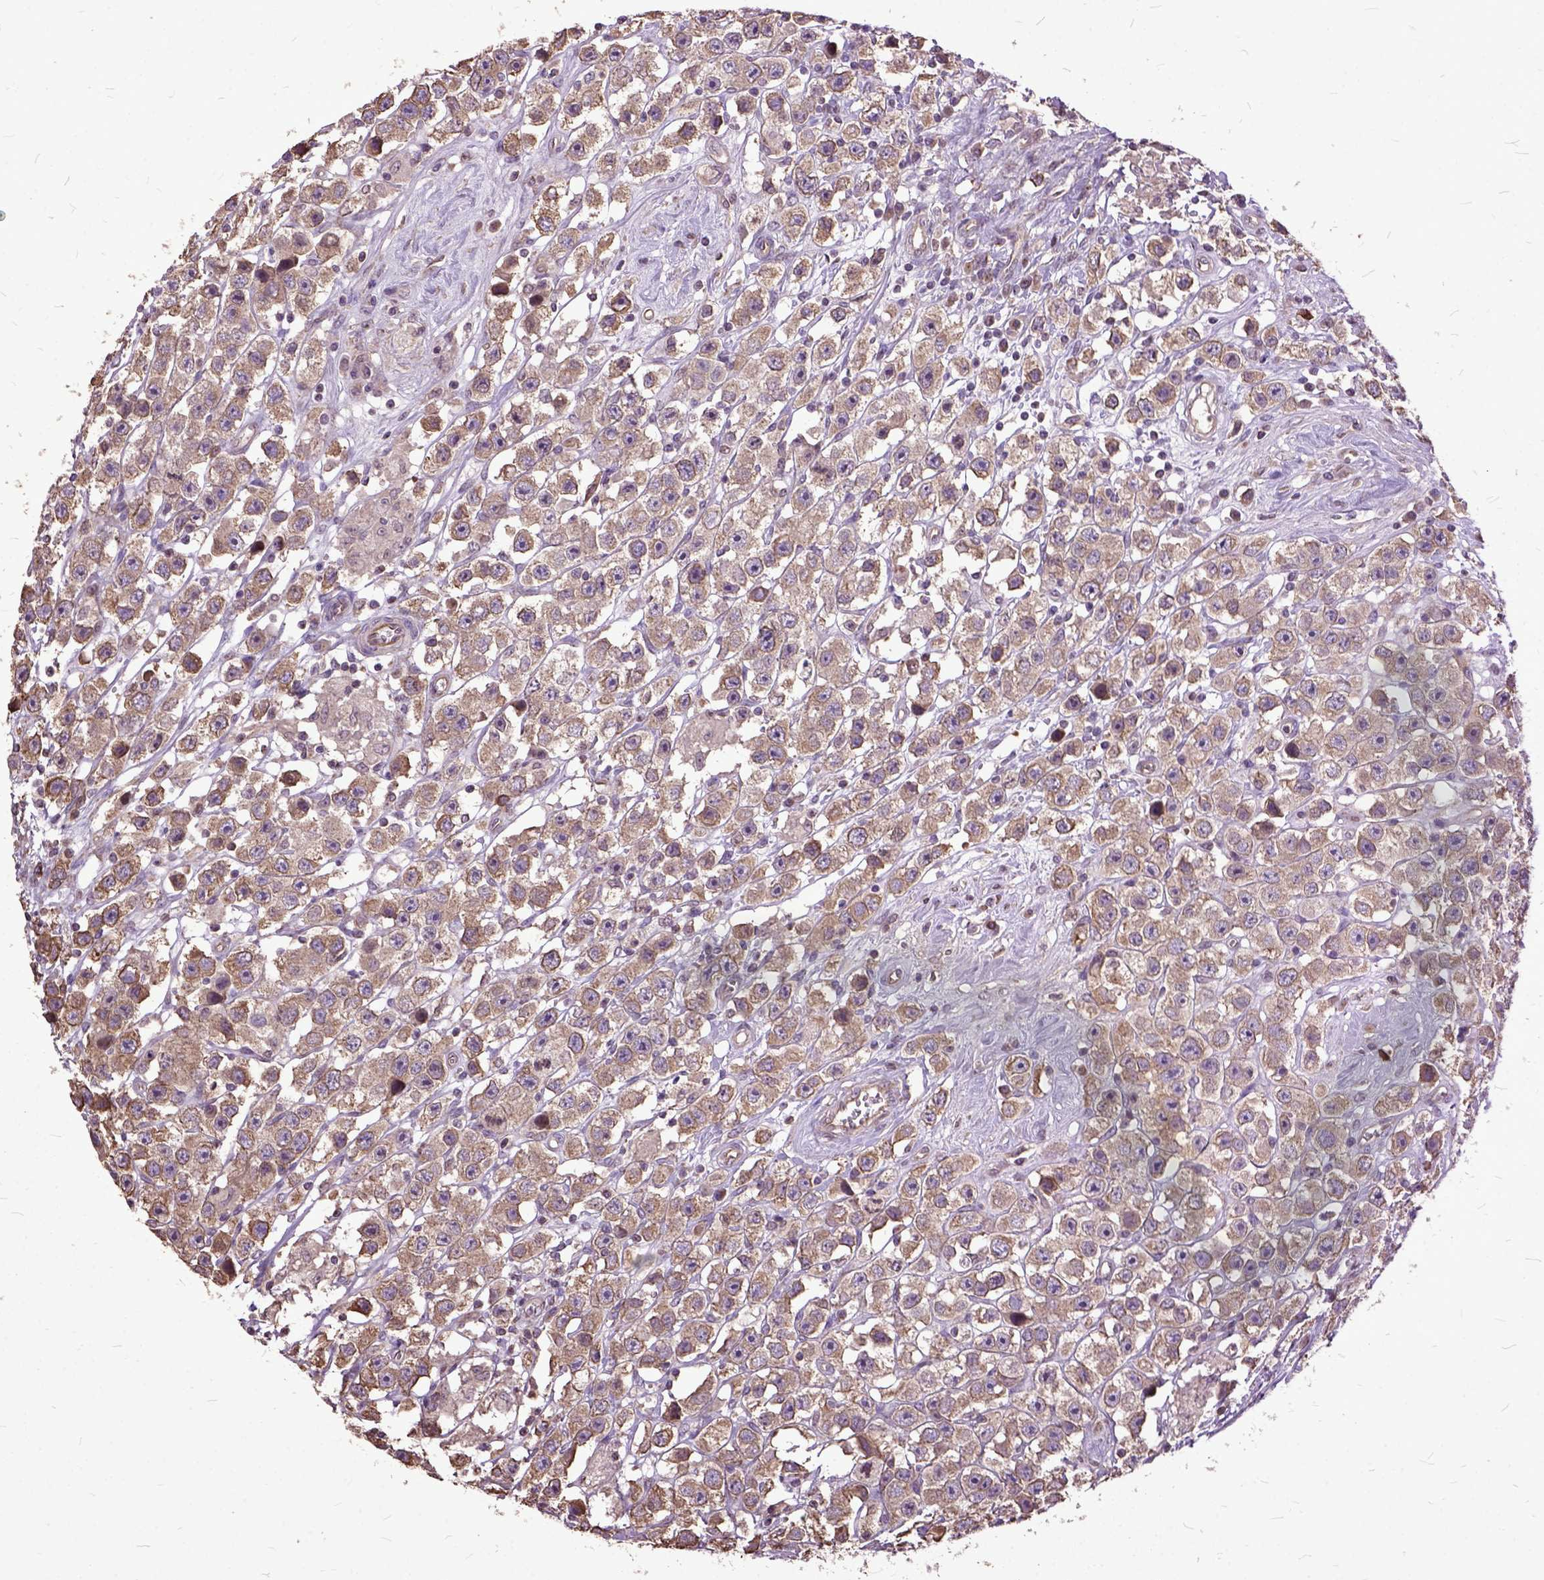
{"staining": {"intensity": "moderate", "quantity": "<25%", "location": "cytoplasmic/membranous"}, "tissue": "testis cancer", "cell_type": "Tumor cells", "image_type": "cancer", "snomed": [{"axis": "morphology", "description": "Seminoma, NOS"}, {"axis": "topography", "description": "Testis"}], "caption": "High-magnification brightfield microscopy of seminoma (testis) stained with DAB (brown) and counterstained with hematoxylin (blue). tumor cells exhibit moderate cytoplasmic/membranous positivity is identified in about<25% of cells.", "gene": "AREG", "patient": {"sex": "male", "age": 45}}